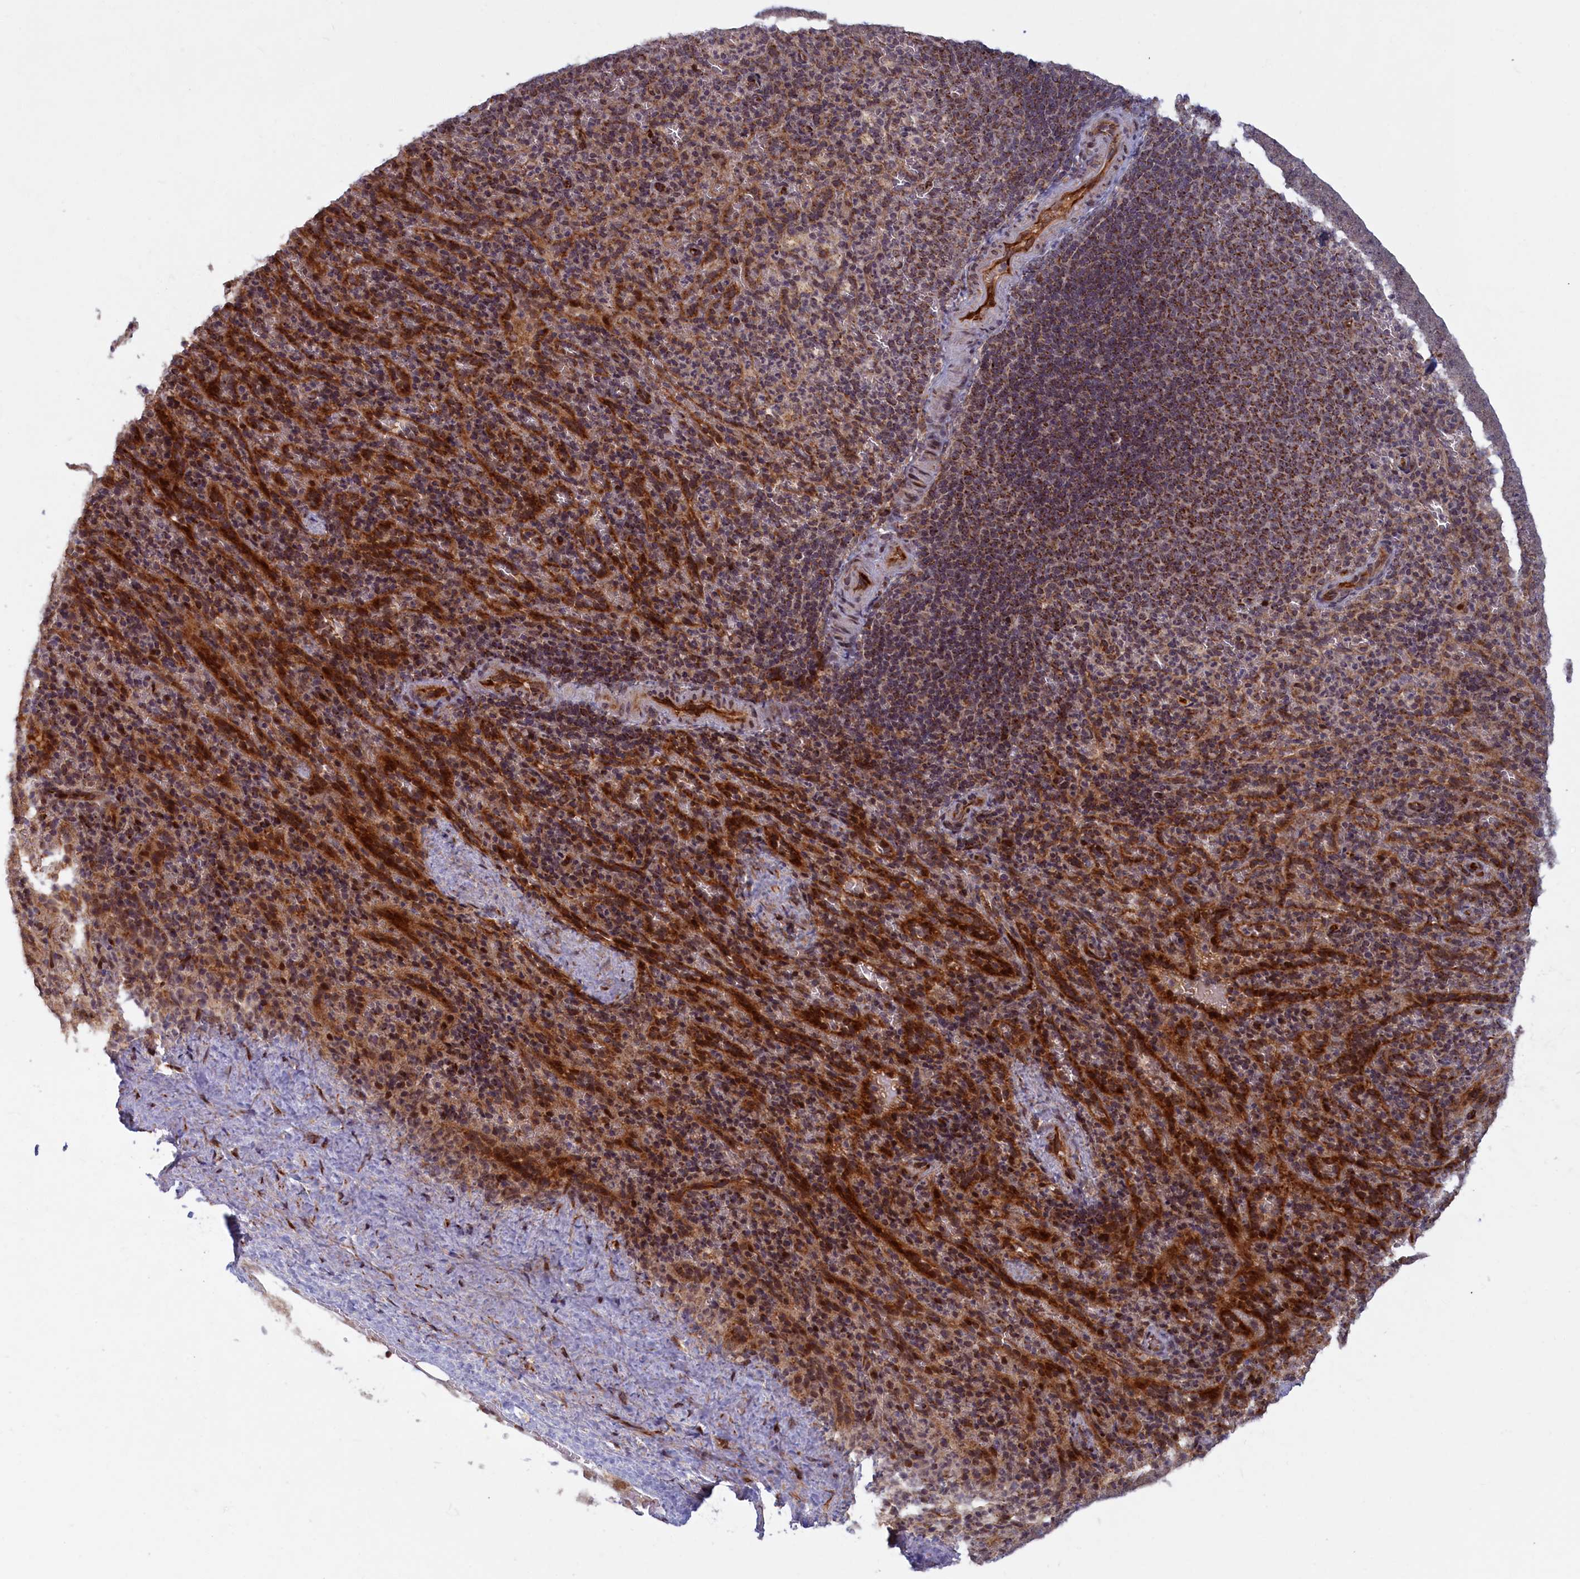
{"staining": {"intensity": "moderate", "quantity": ">75%", "location": "cytoplasmic/membranous"}, "tissue": "spleen", "cell_type": "Cells in red pulp", "image_type": "normal", "snomed": [{"axis": "morphology", "description": "Normal tissue, NOS"}, {"axis": "topography", "description": "Spleen"}], "caption": "Protein staining reveals moderate cytoplasmic/membranous positivity in about >75% of cells in red pulp in normal spleen.", "gene": "PLA2G10", "patient": {"sex": "female", "age": 21}}